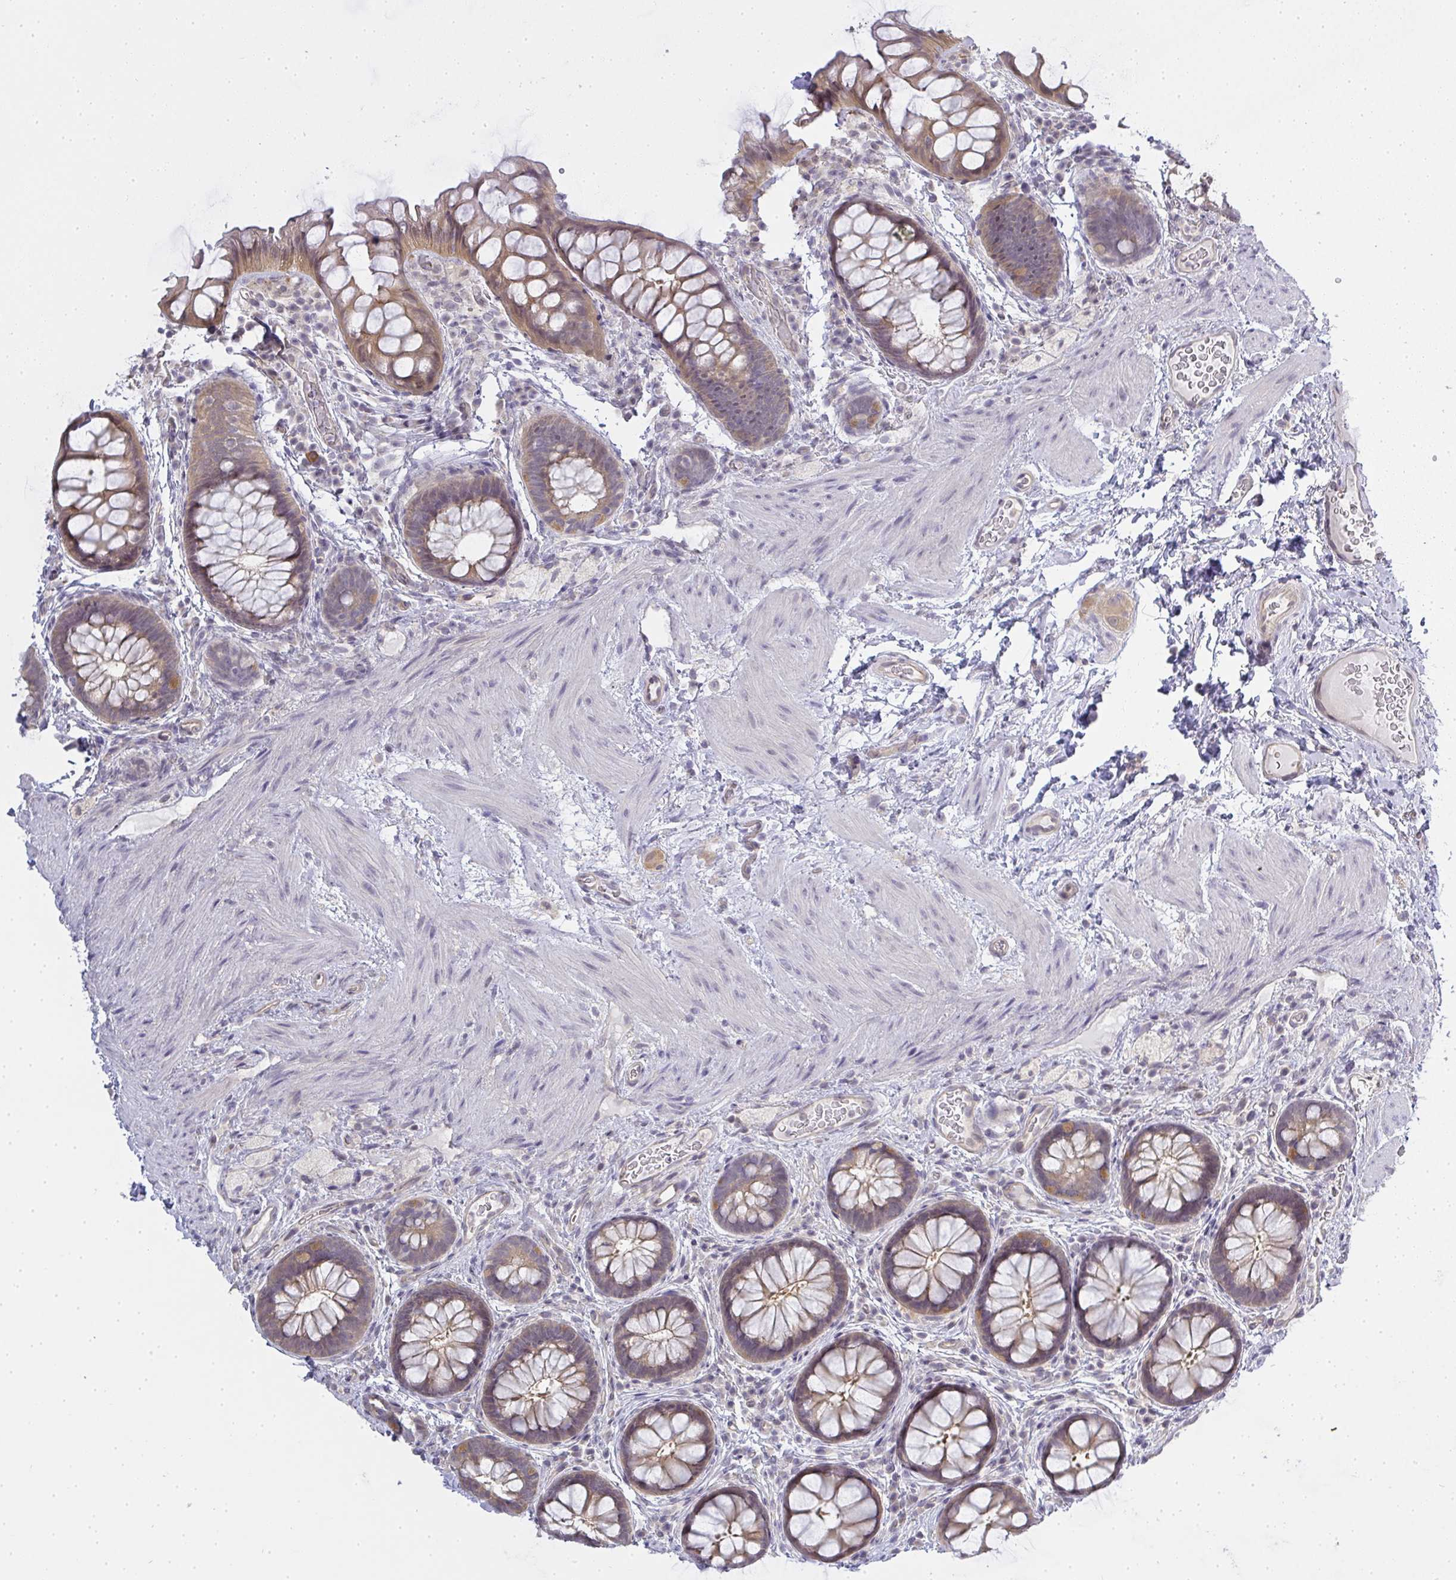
{"staining": {"intensity": "moderate", "quantity": ">75%", "location": "cytoplasmic/membranous"}, "tissue": "rectum", "cell_type": "Glandular cells", "image_type": "normal", "snomed": [{"axis": "morphology", "description": "Normal tissue, NOS"}, {"axis": "topography", "description": "Rectum"}], "caption": "IHC of unremarkable human rectum demonstrates medium levels of moderate cytoplasmic/membranous staining in approximately >75% of glandular cells.", "gene": "GSDMB", "patient": {"sex": "female", "age": 69}}